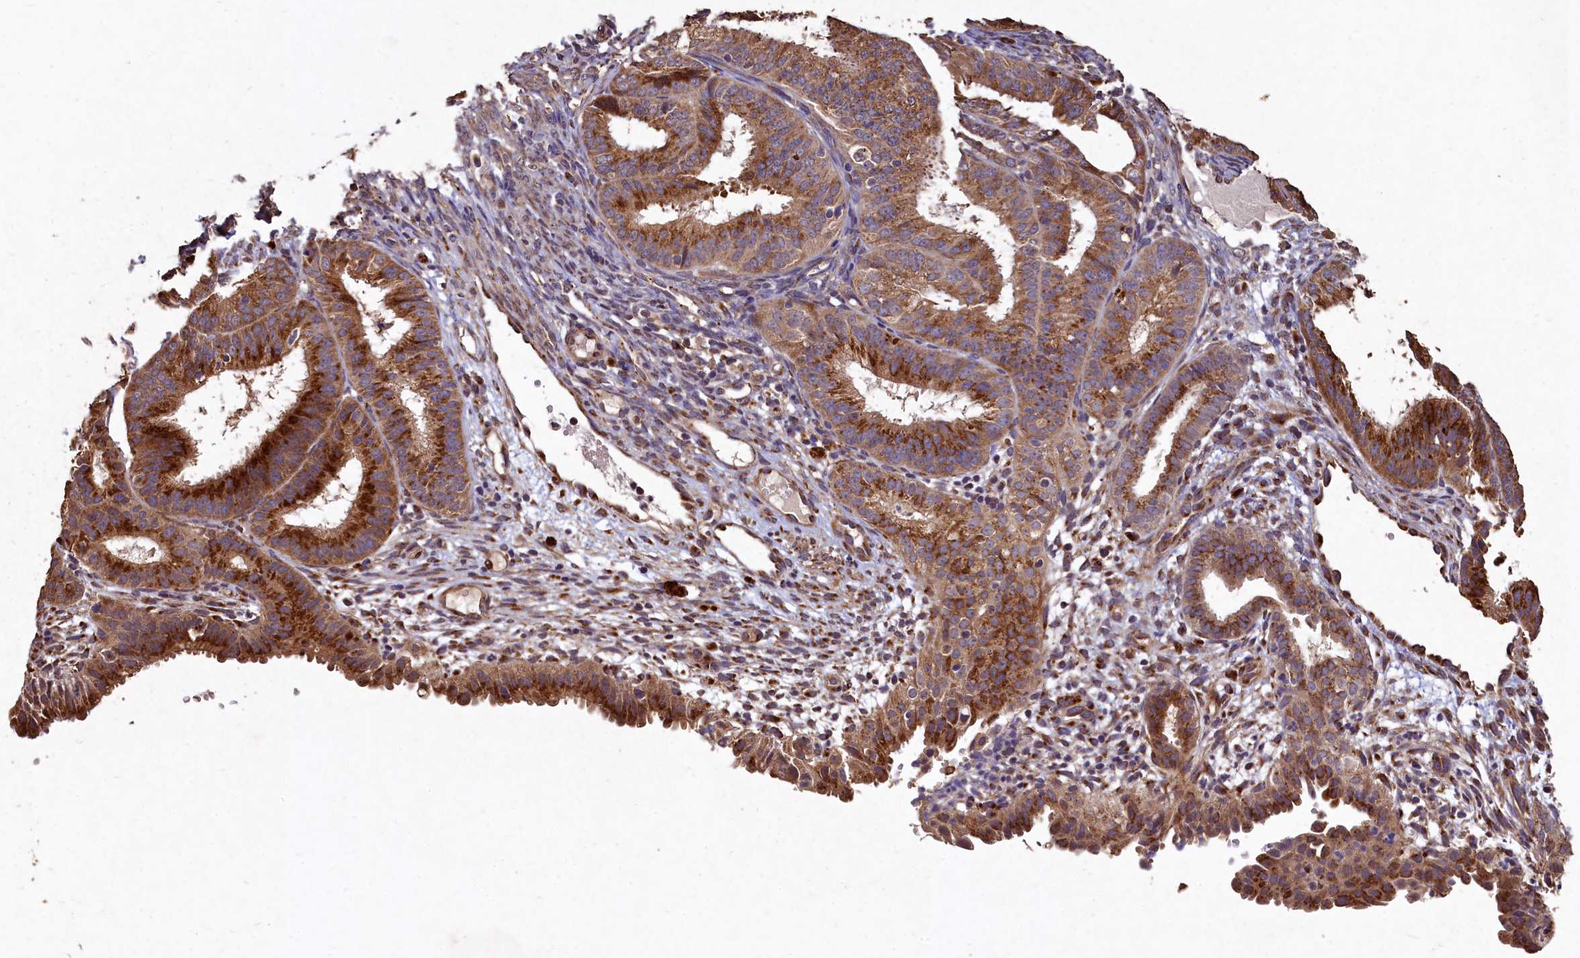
{"staining": {"intensity": "strong", "quantity": "25%-75%", "location": "cytoplasmic/membranous"}, "tissue": "endometrial cancer", "cell_type": "Tumor cells", "image_type": "cancer", "snomed": [{"axis": "morphology", "description": "Adenocarcinoma, NOS"}, {"axis": "topography", "description": "Endometrium"}], "caption": "A high-resolution image shows immunohistochemistry (IHC) staining of endometrial adenocarcinoma, which exhibits strong cytoplasmic/membranous staining in about 25%-75% of tumor cells.", "gene": "LSM4", "patient": {"sex": "female", "age": 51}}